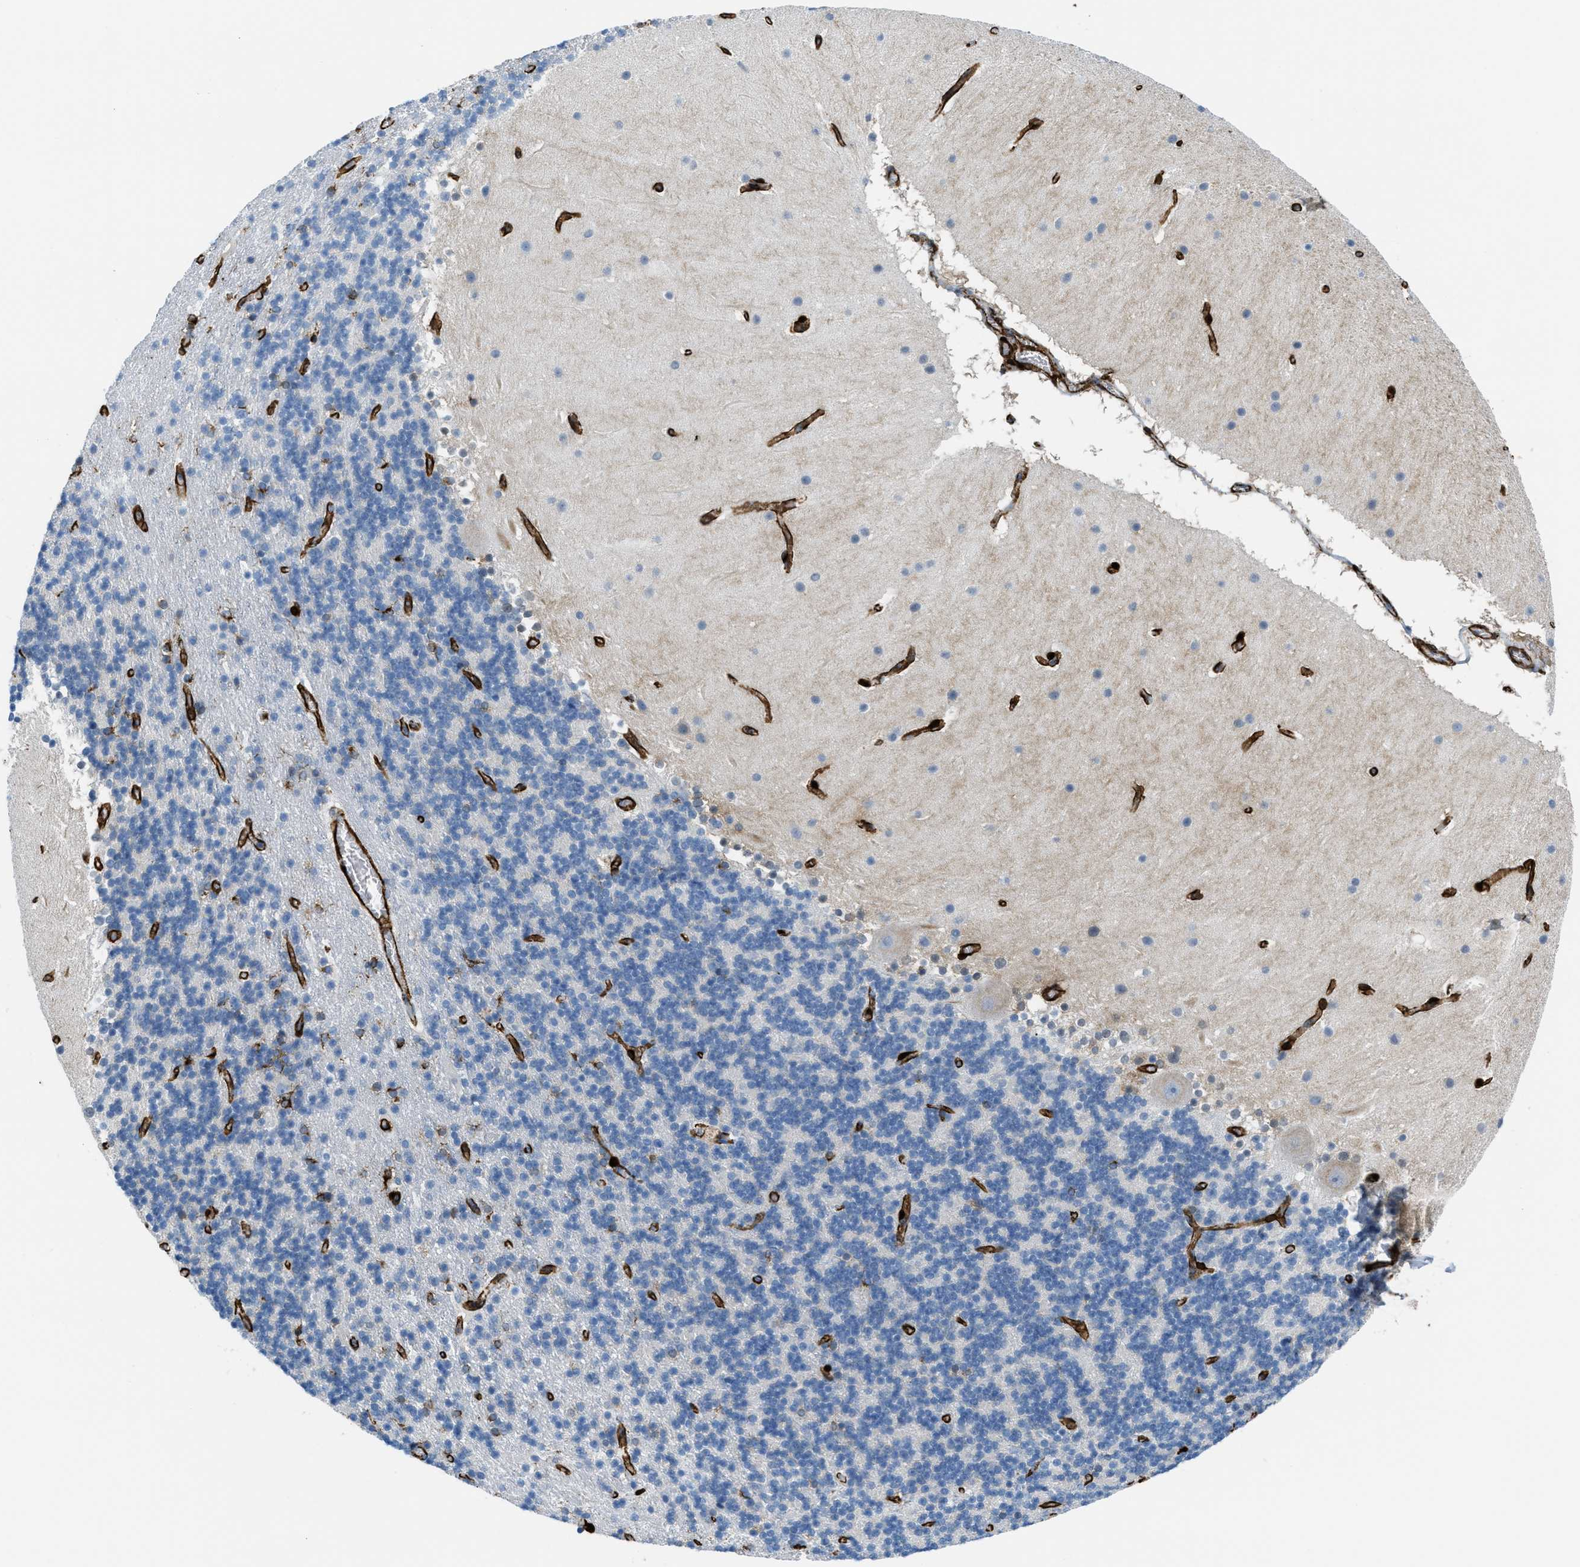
{"staining": {"intensity": "negative", "quantity": "none", "location": "none"}, "tissue": "cerebellum", "cell_type": "Cells in granular layer", "image_type": "normal", "snomed": [{"axis": "morphology", "description": "Normal tissue, NOS"}, {"axis": "topography", "description": "Cerebellum"}], "caption": "Cerebellum stained for a protein using IHC displays no staining cells in granular layer.", "gene": "CALD1", "patient": {"sex": "male", "age": 45}}